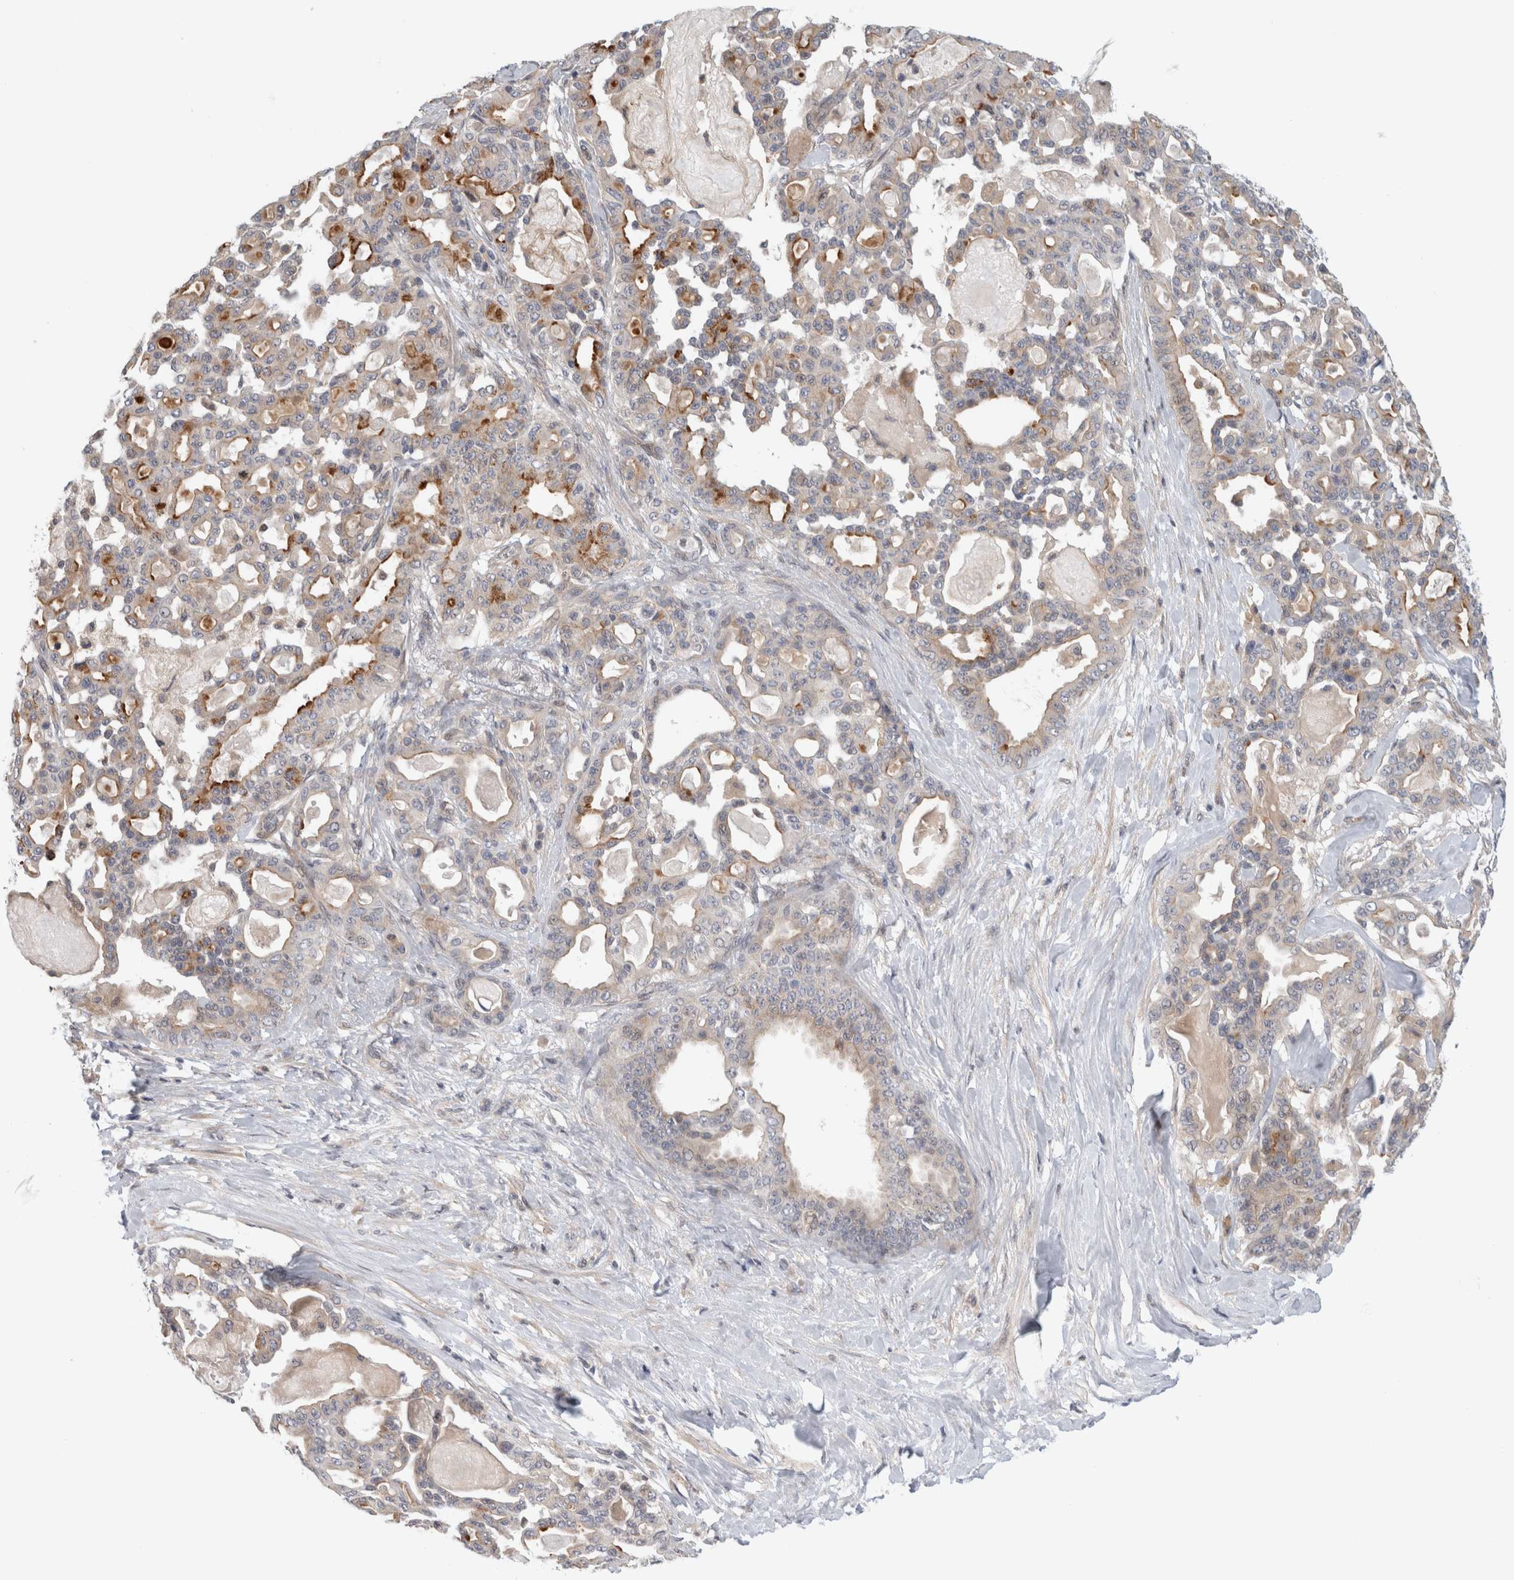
{"staining": {"intensity": "moderate", "quantity": "<25%", "location": "cytoplasmic/membranous"}, "tissue": "pancreatic cancer", "cell_type": "Tumor cells", "image_type": "cancer", "snomed": [{"axis": "morphology", "description": "Adenocarcinoma, NOS"}, {"axis": "topography", "description": "Pancreas"}], "caption": "Adenocarcinoma (pancreatic) stained with a brown dye shows moderate cytoplasmic/membranous positive expression in about <25% of tumor cells.", "gene": "ZNF804B", "patient": {"sex": "male", "age": 63}}